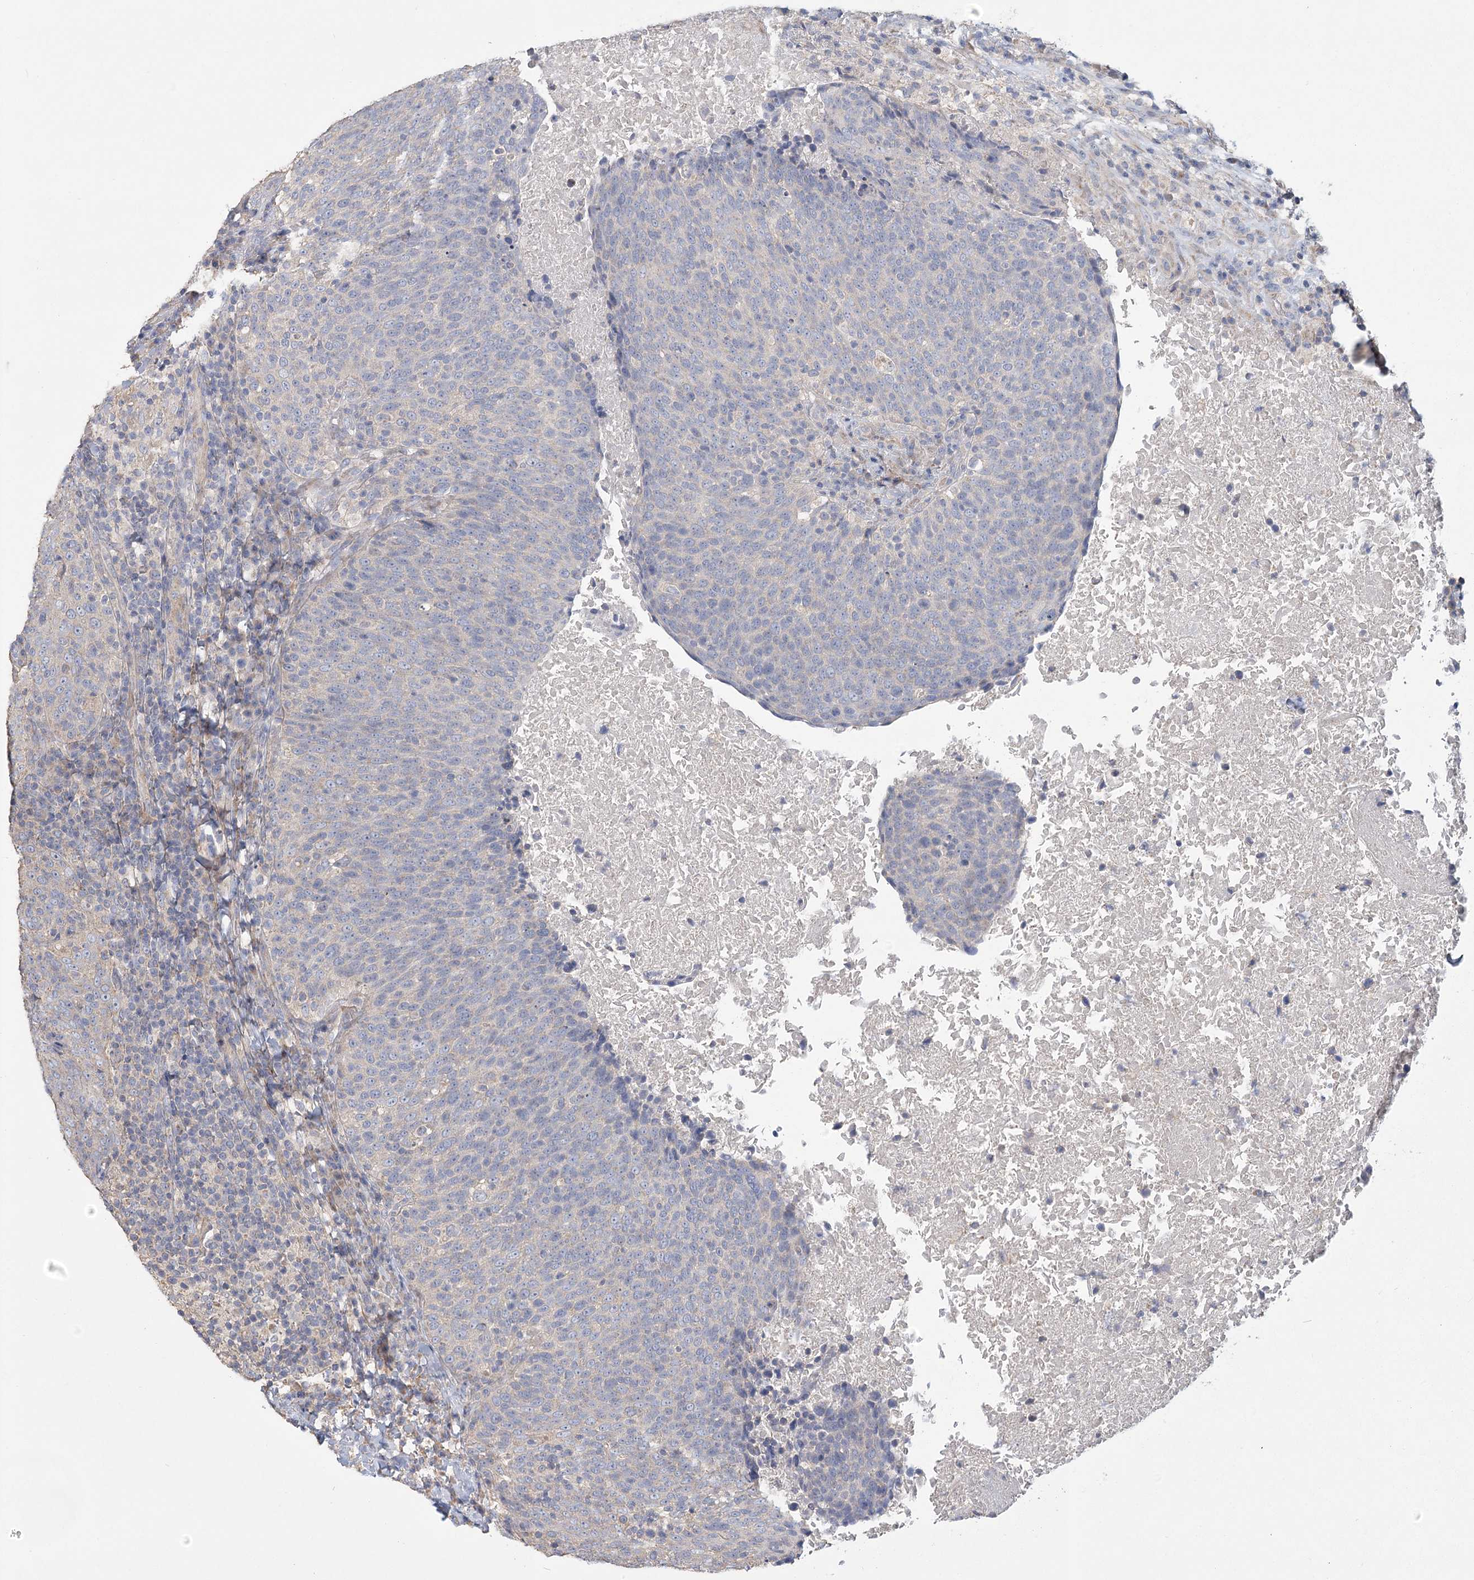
{"staining": {"intensity": "negative", "quantity": "none", "location": "none"}, "tissue": "head and neck cancer", "cell_type": "Tumor cells", "image_type": "cancer", "snomed": [{"axis": "morphology", "description": "Squamous cell carcinoma, NOS"}, {"axis": "morphology", "description": "Squamous cell carcinoma, metastatic, NOS"}, {"axis": "topography", "description": "Lymph node"}, {"axis": "topography", "description": "Head-Neck"}], "caption": "High magnification brightfield microscopy of head and neck cancer stained with DAB (3,3'-diaminobenzidine) (brown) and counterstained with hematoxylin (blue): tumor cells show no significant expression. The staining is performed using DAB brown chromogen with nuclei counter-stained in using hematoxylin.", "gene": "CNTLN", "patient": {"sex": "male", "age": 62}}